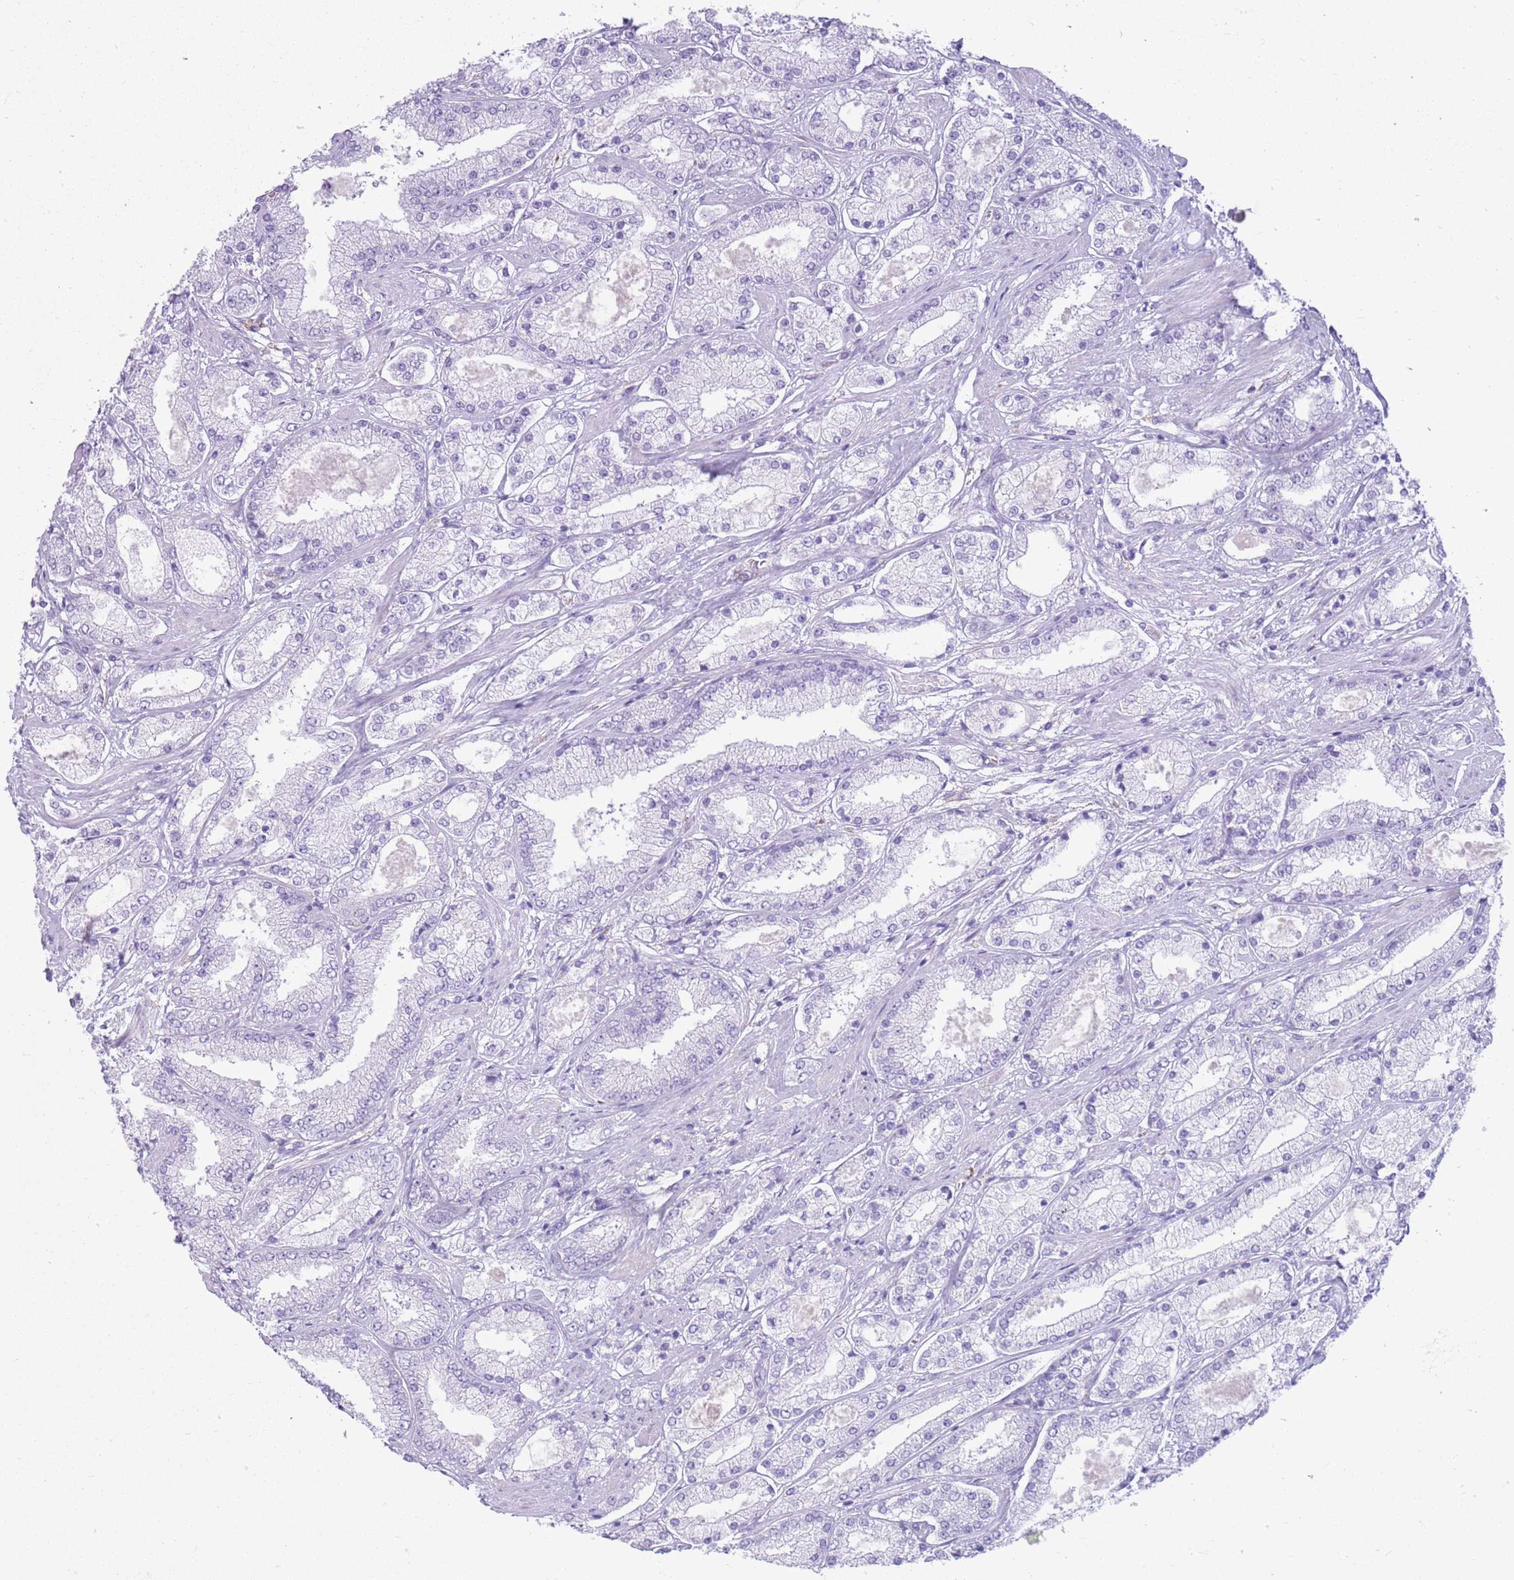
{"staining": {"intensity": "negative", "quantity": "none", "location": "none"}, "tissue": "prostate cancer", "cell_type": "Tumor cells", "image_type": "cancer", "snomed": [{"axis": "morphology", "description": "Adenocarcinoma, High grade"}, {"axis": "topography", "description": "Prostate"}], "caption": "Immunohistochemistry (IHC) photomicrograph of neoplastic tissue: human prostate adenocarcinoma (high-grade) stained with DAB (3,3'-diaminobenzidine) shows no significant protein positivity in tumor cells. The staining is performed using DAB brown chromogen with nuclei counter-stained in using hematoxylin.", "gene": "SNX6", "patient": {"sex": "male", "age": 69}}